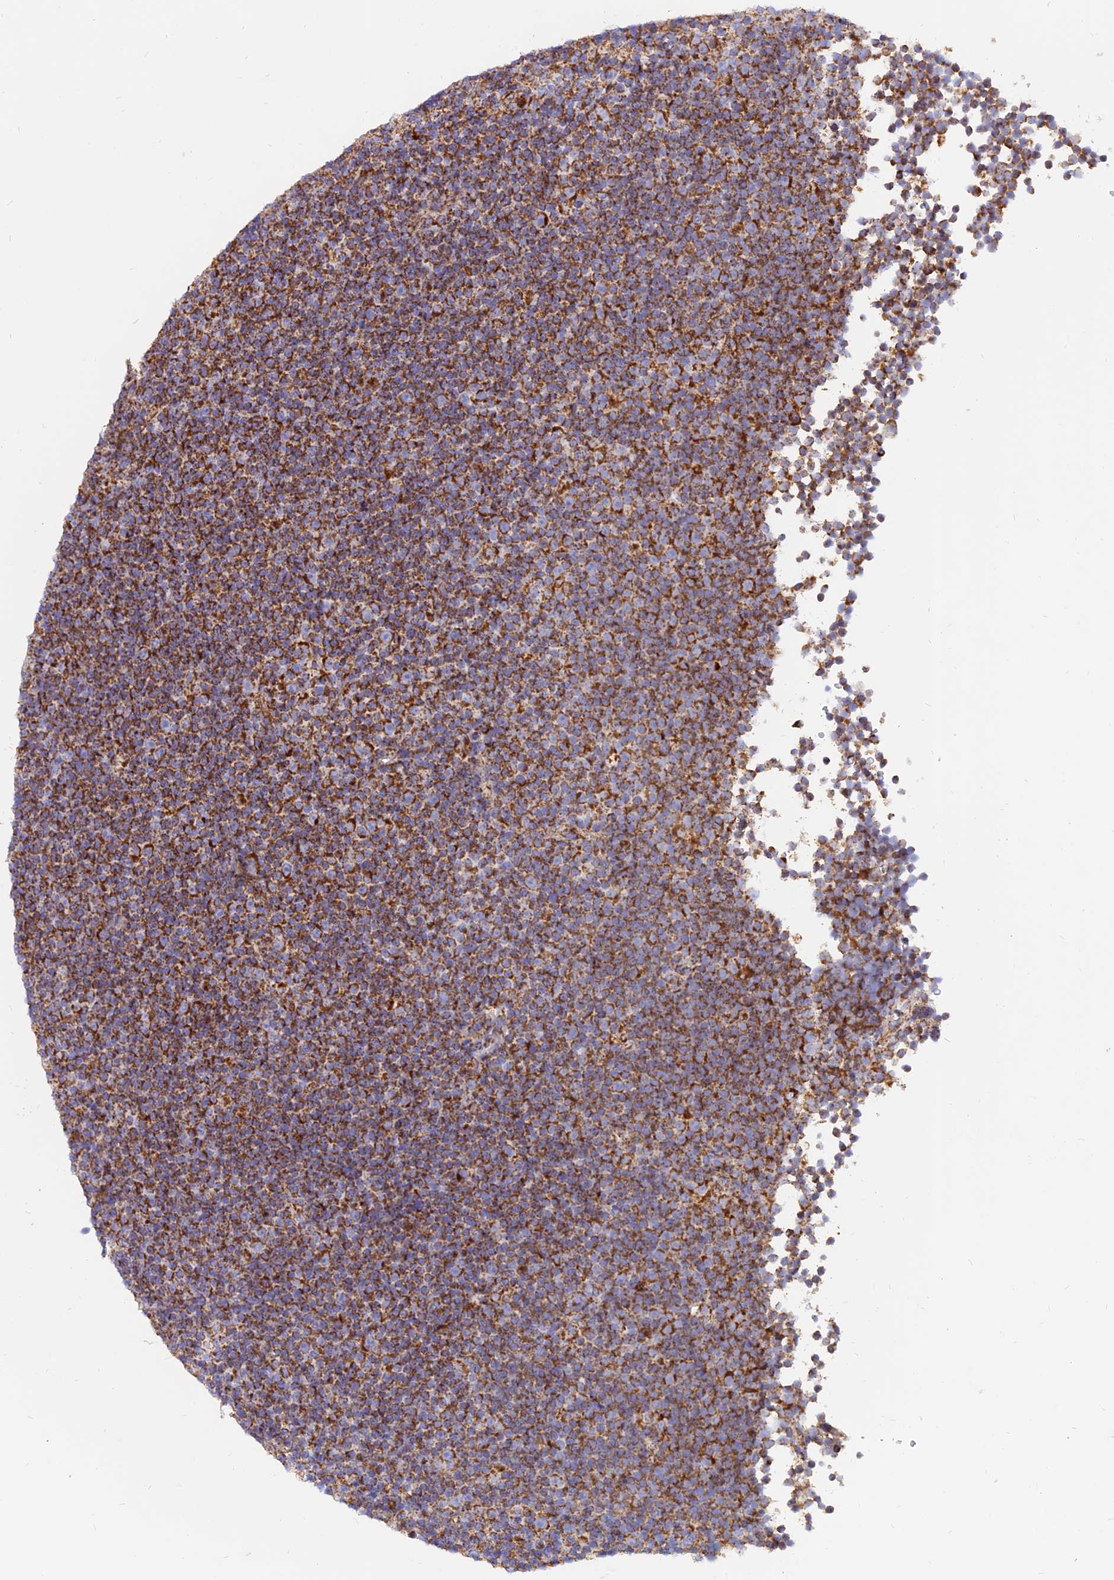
{"staining": {"intensity": "moderate", "quantity": ">75%", "location": "cytoplasmic/membranous"}, "tissue": "lymphoma", "cell_type": "Tumor cells", "image_type": "cancer", "snomed": [{"axis": "morphology", "description": "Malignant lymphoma, non-Hodgkin's type, Low grade"}, {"axis": "topography", "description": "Lymph node"}], "caption": "Tumor cells display medium levels of moderate cytoplasmic/membranous positivity in about >75% of cells in lymphoma.", "gene": "NDUFB6", "patient": {"sex": "female", "age": 67}}